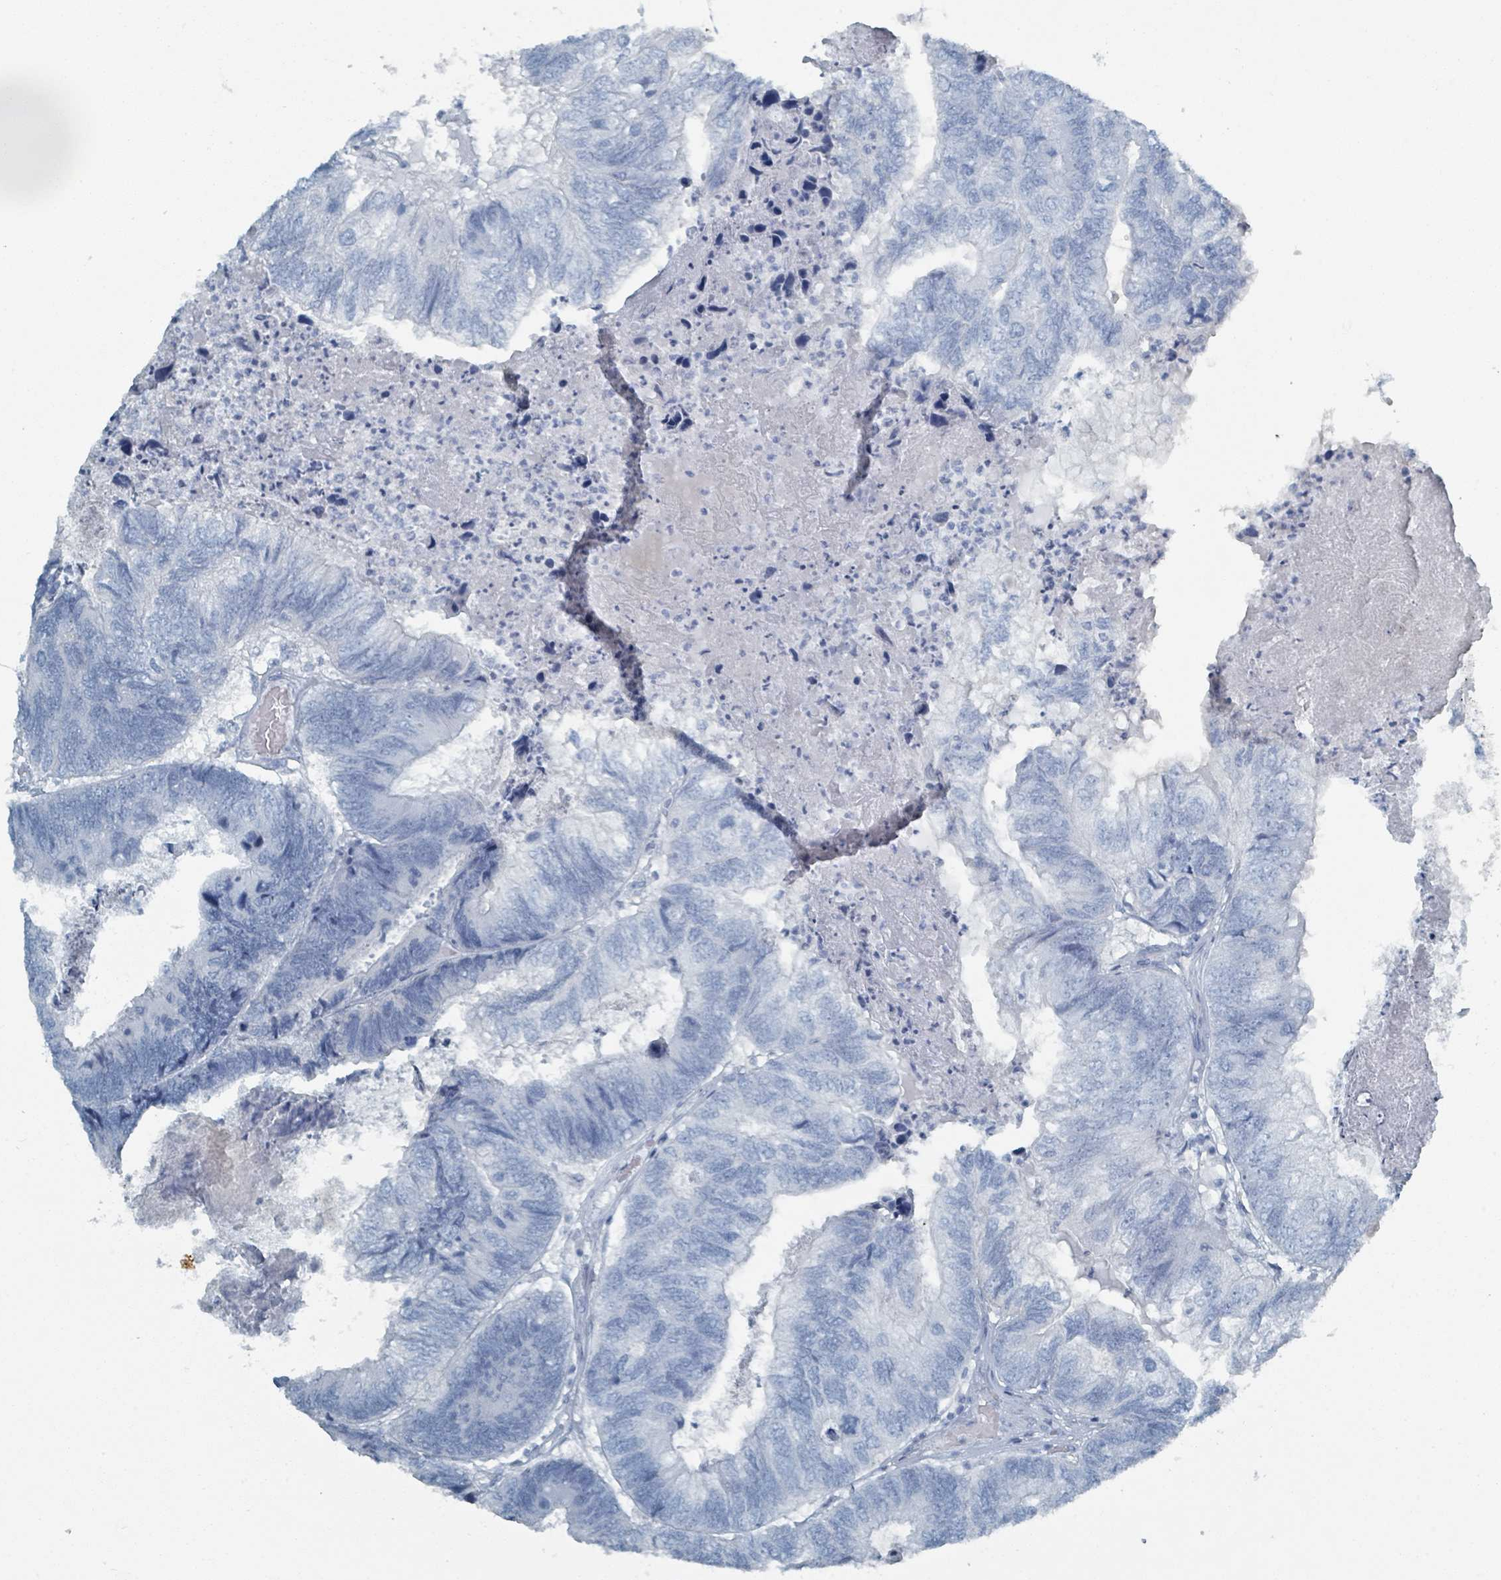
{"staining": {"intensity": "negative", "quantity": "none", "location": "none"}, "tissue": "colorectal cancer", "cell_type": "Tumor cells", "image_type": "cancer", "snomed": [{"axis": "morphology", "description": "Adenocarcinoma, NOS"}, {"axis": "topography", "description": "Colon"}], "caption": "High power microscopy micrograph of an immunohistochemistry histopathology image of colorectal adenocarcinoma, revealing no significant staining in tumor cells. (DAB immunohistochemistry (IHC) visualized using brightfield microscopy, high magnification).", "gene": "GAMT", "patient": {"sex": "female", "age": 67}}